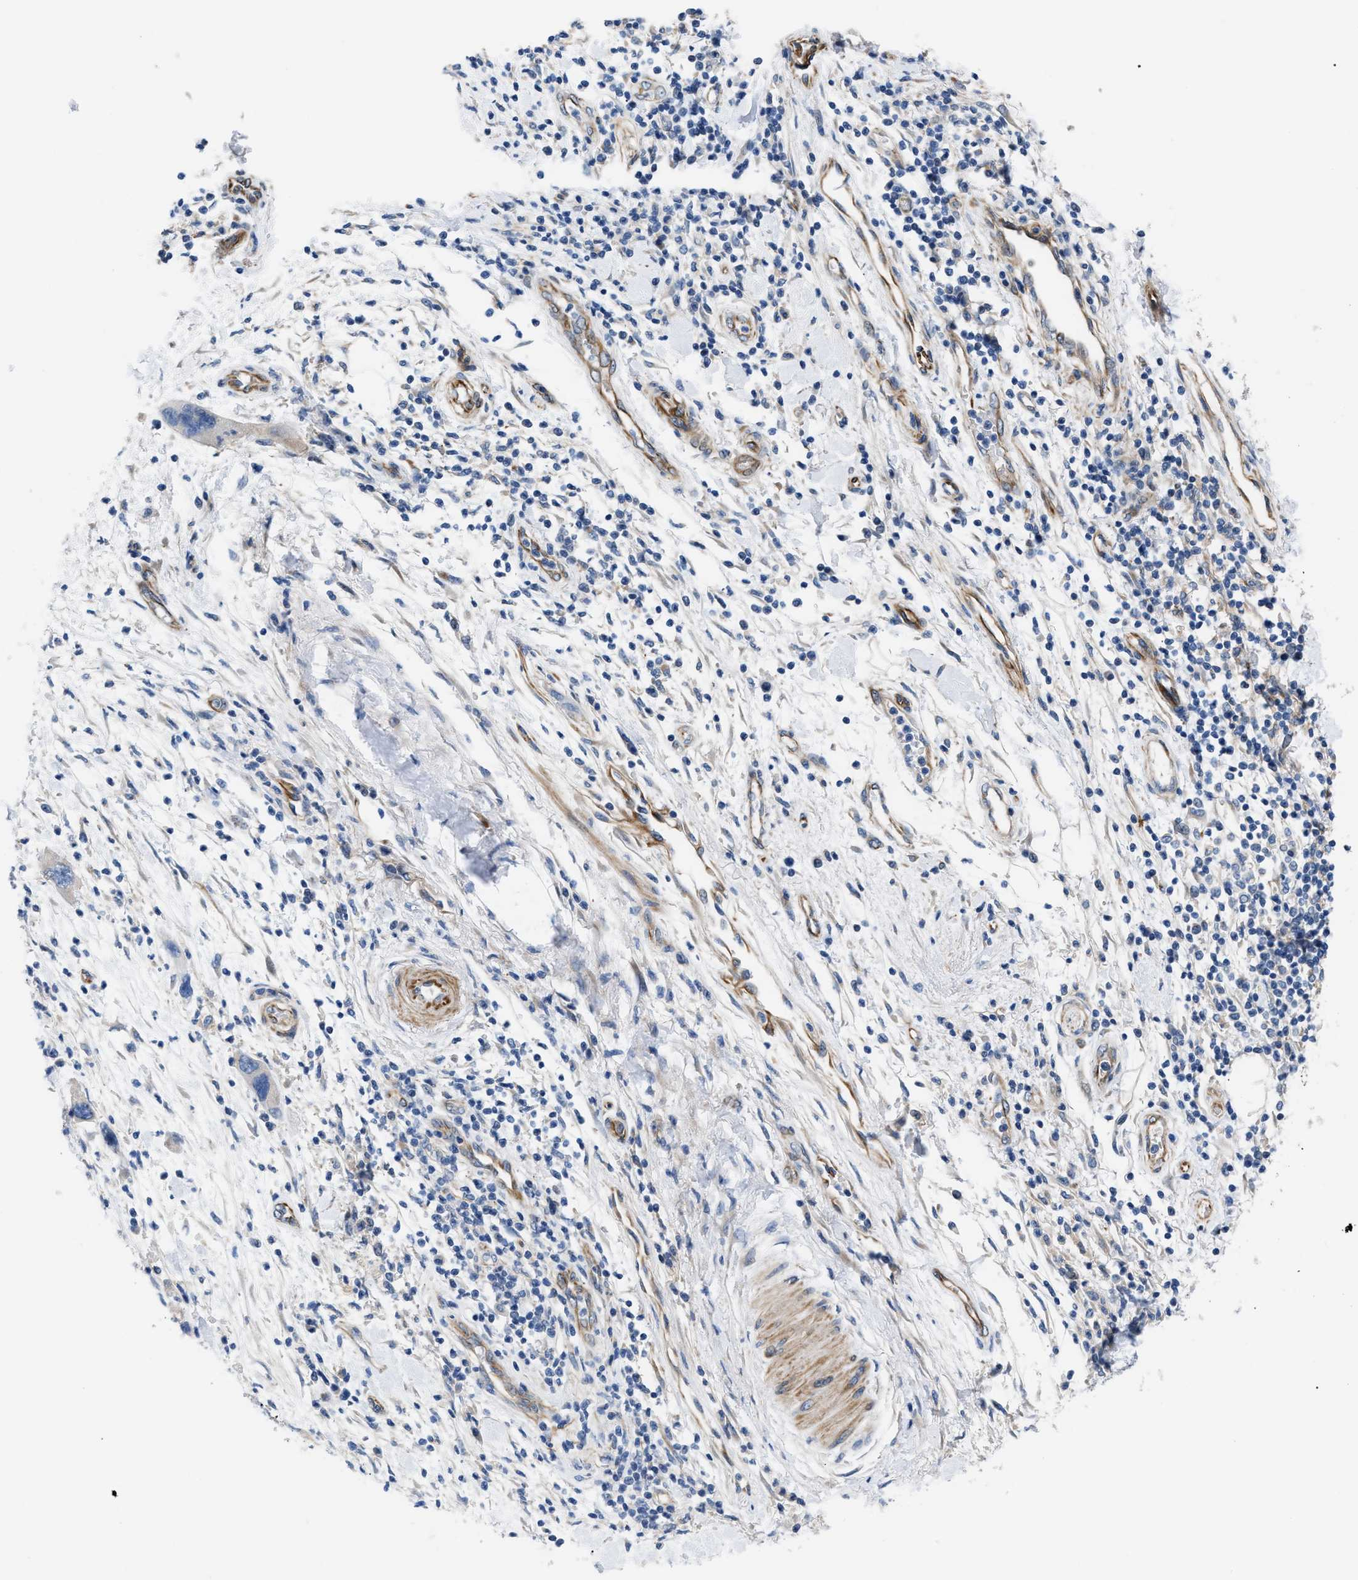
{"staining": {"intensity": "negative", "quantity": "none", "location": "none"}, "tissue": "pancreatic cancer", "cell_type": "Tumor cells", "image_type": "cancer", "snomed": [{"axis": "morphology", "description": "Normal tissue, NOS"}, {"axis": "morphology", "description": "Adenocarcinoma, NOS"}, {"axis": "topography", "description": "Pancreas"}], "caption": "Tumor cells are negative for brown protein staining in pancreatic cancer (adenocarcinoma).", "gene": "TFPI", "patient": {"sex": "female", "age": 71}}